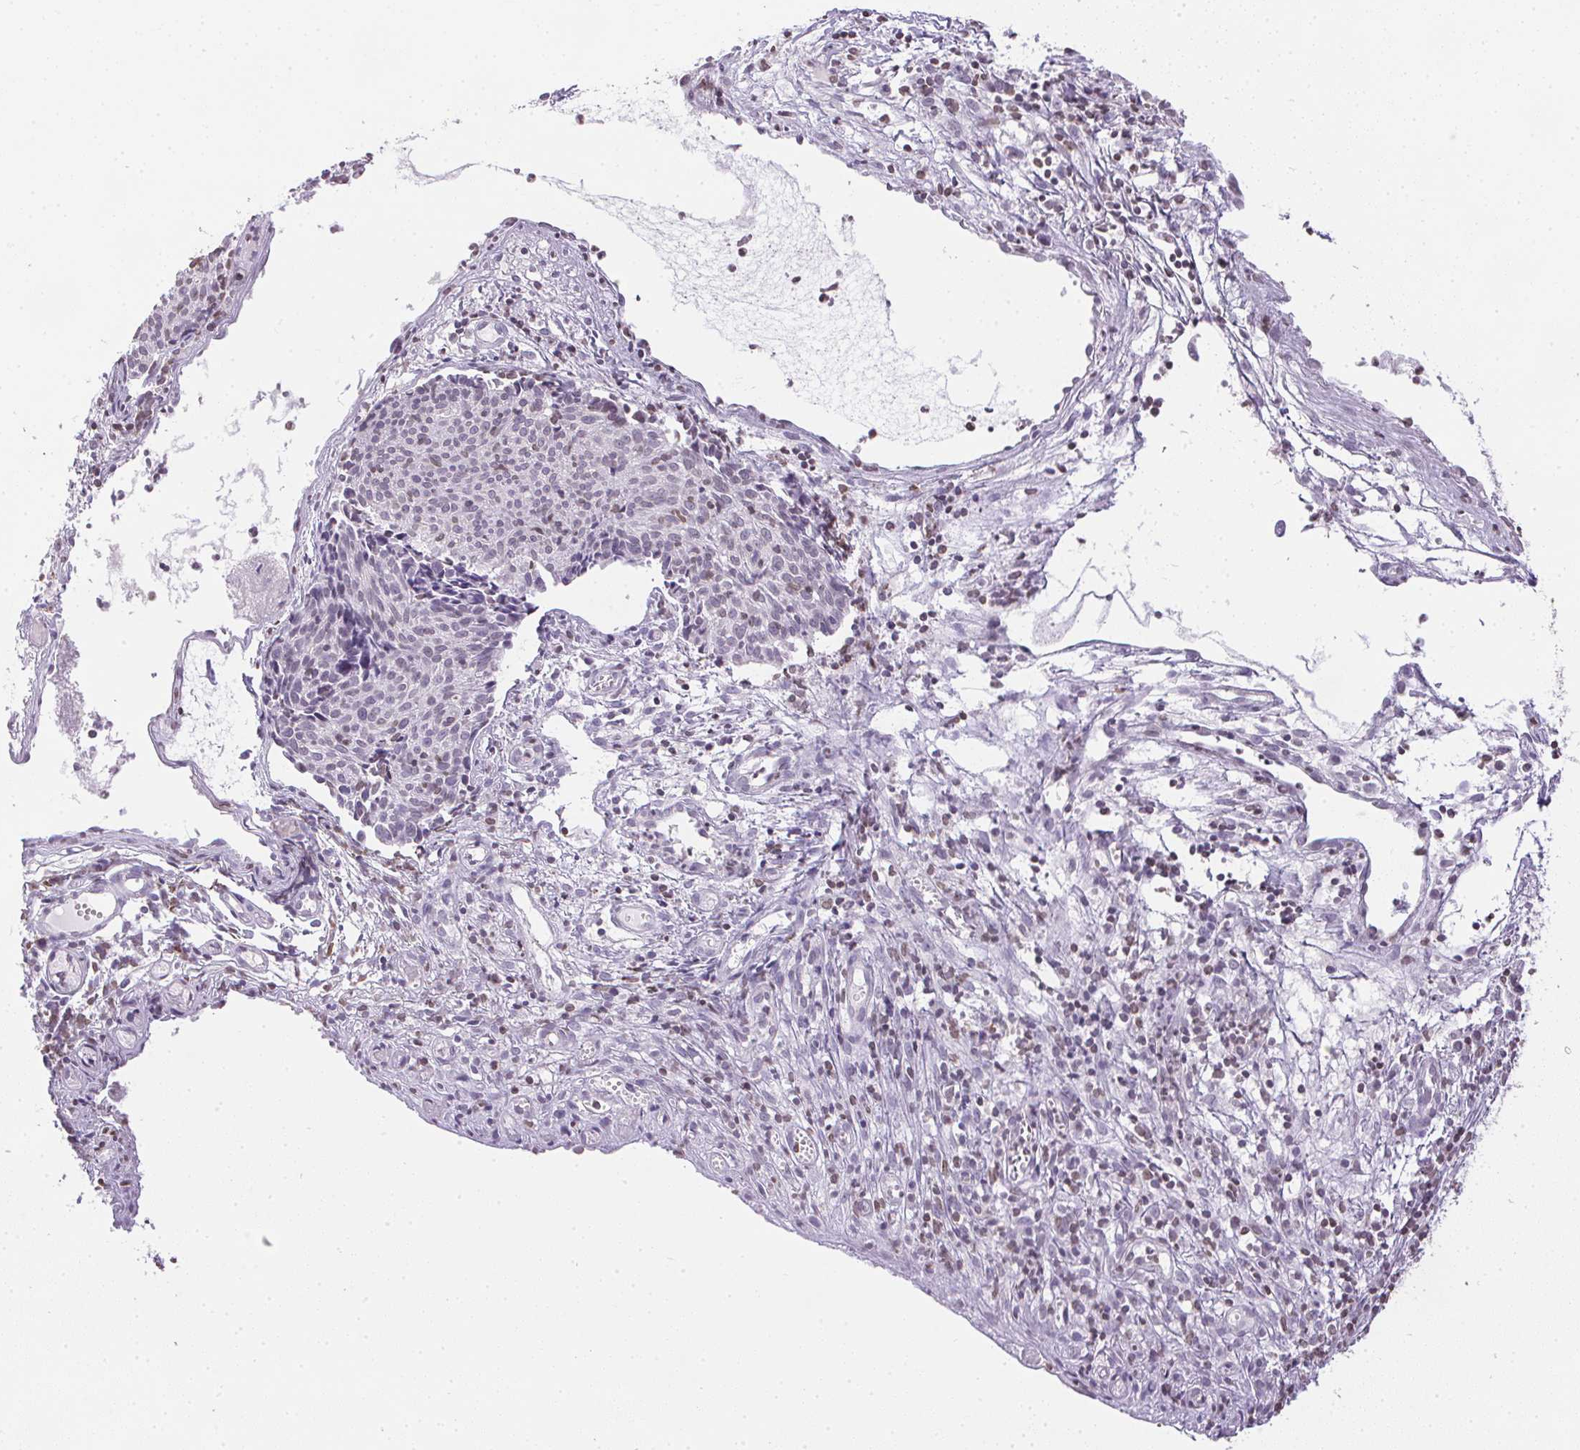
{"staining": {"intensity": "negative", "quantity": "none", "location": "none"}, "tissue": "cervical cancer", "cell_type": "Tumor cells", "image_type": "cancer", "snomed": [{"axis": "morphology", "description": "Squamous cell carcinoma, NOS"}, {"axis": "topography", "description": "Cervix"}], "caption": "Immunohistochemical staining of human squamous cell carcinoma (cervical) shows no significant positivity in tumor cells.", "gene": "PRL", "patient": {"sex": "female", "age": 30}}